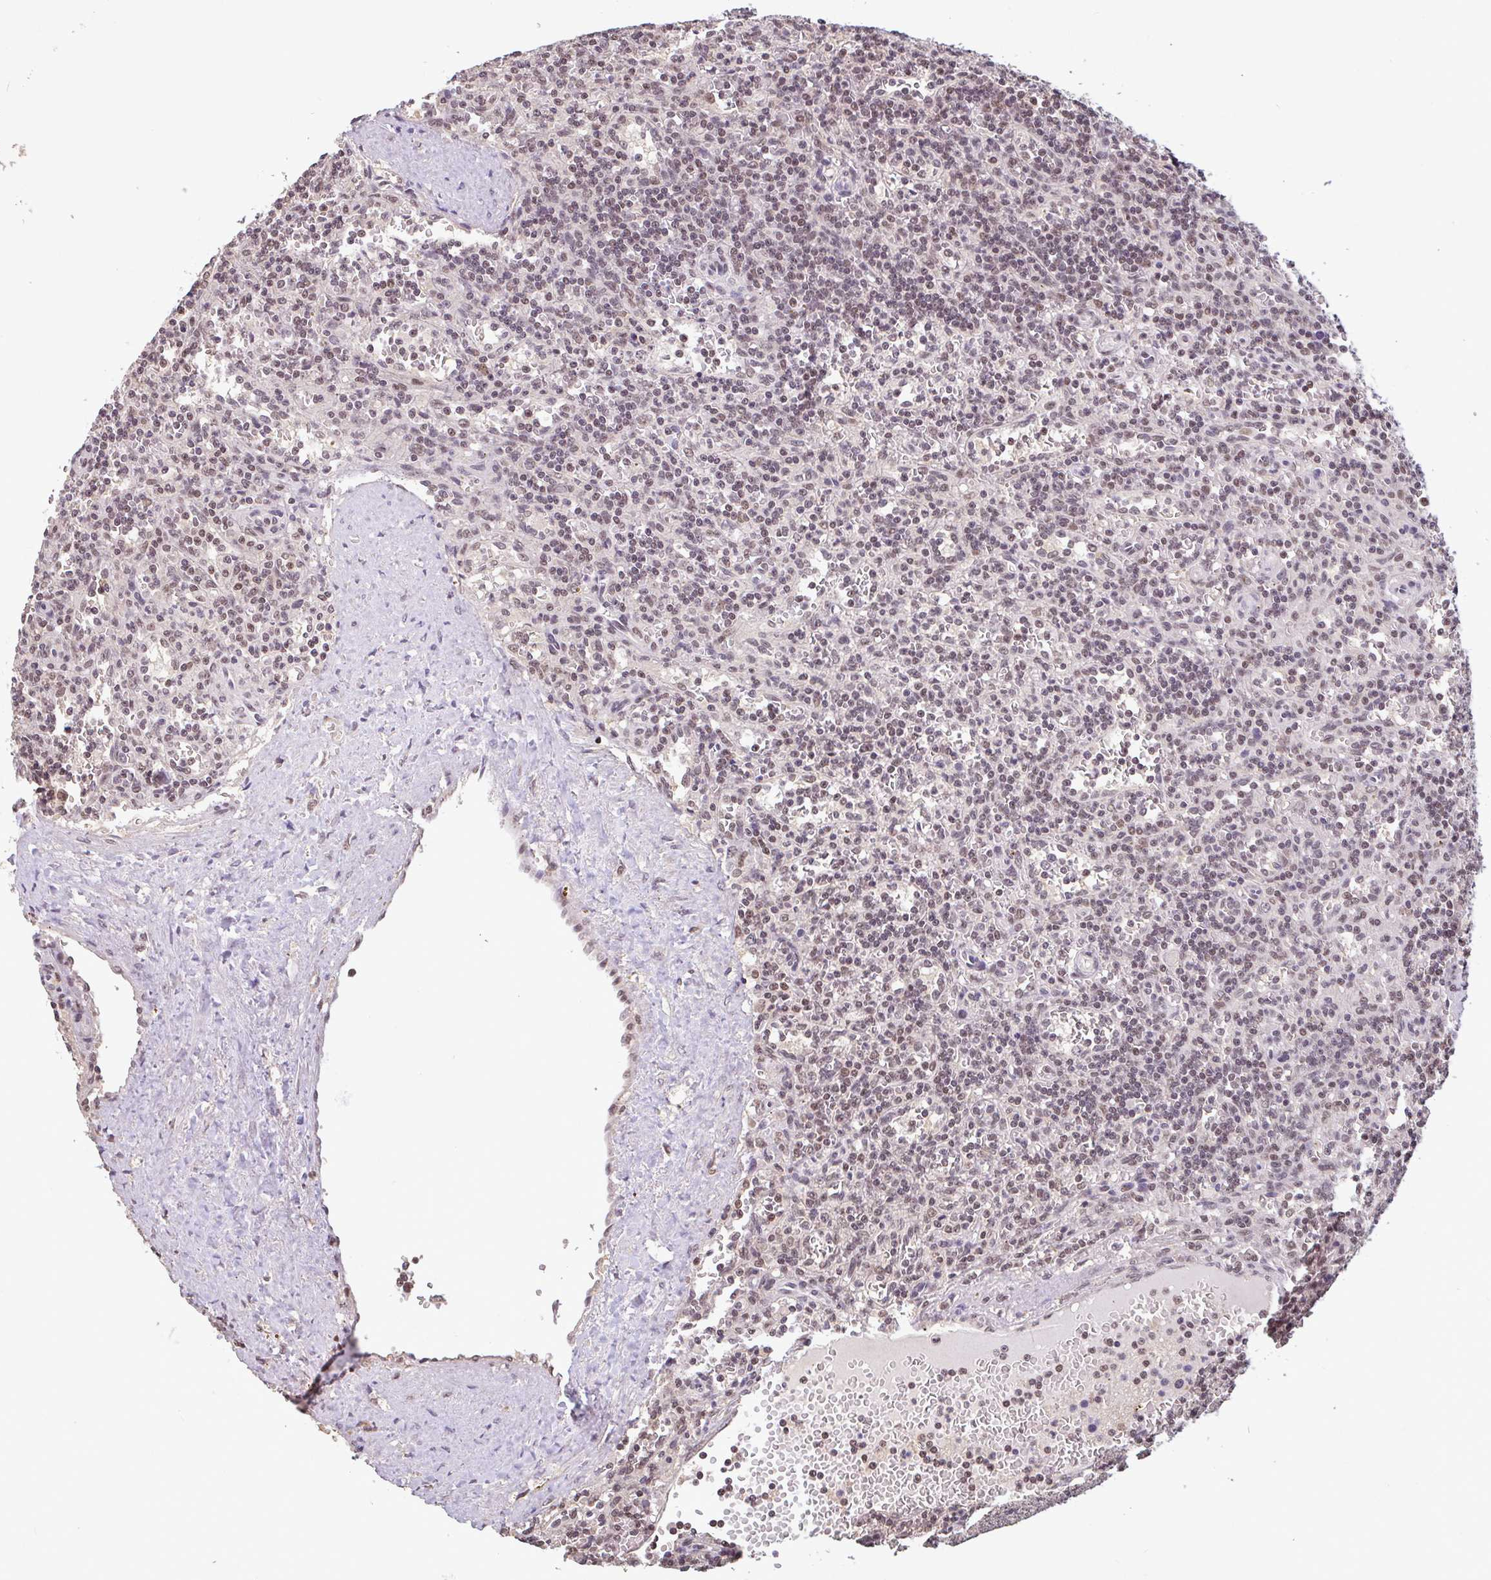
{"staining": {"intensity": "weak", "quantity": ">75%", "location": "nuclear"}, "tissue": "lymphoma", "cell_type": "Tumor cells", "image_type": "cancer", "snomed": [{"axis": "morphology", "description": "Malignant lymphoma, non-Hodgkin's type, Low grade"}, {"axis": "topography", "description": "Spleen"}], "caption": "IHC image of neoplastic tissue: human lymphoma stained using immunohistochemistry shows low levels of weak protein expression localized specifically in the nuclear of tumor cells, appearing as a nuclear brown color.", "gene": "DR1", "patient": {"sex": "male", "age": 73}}